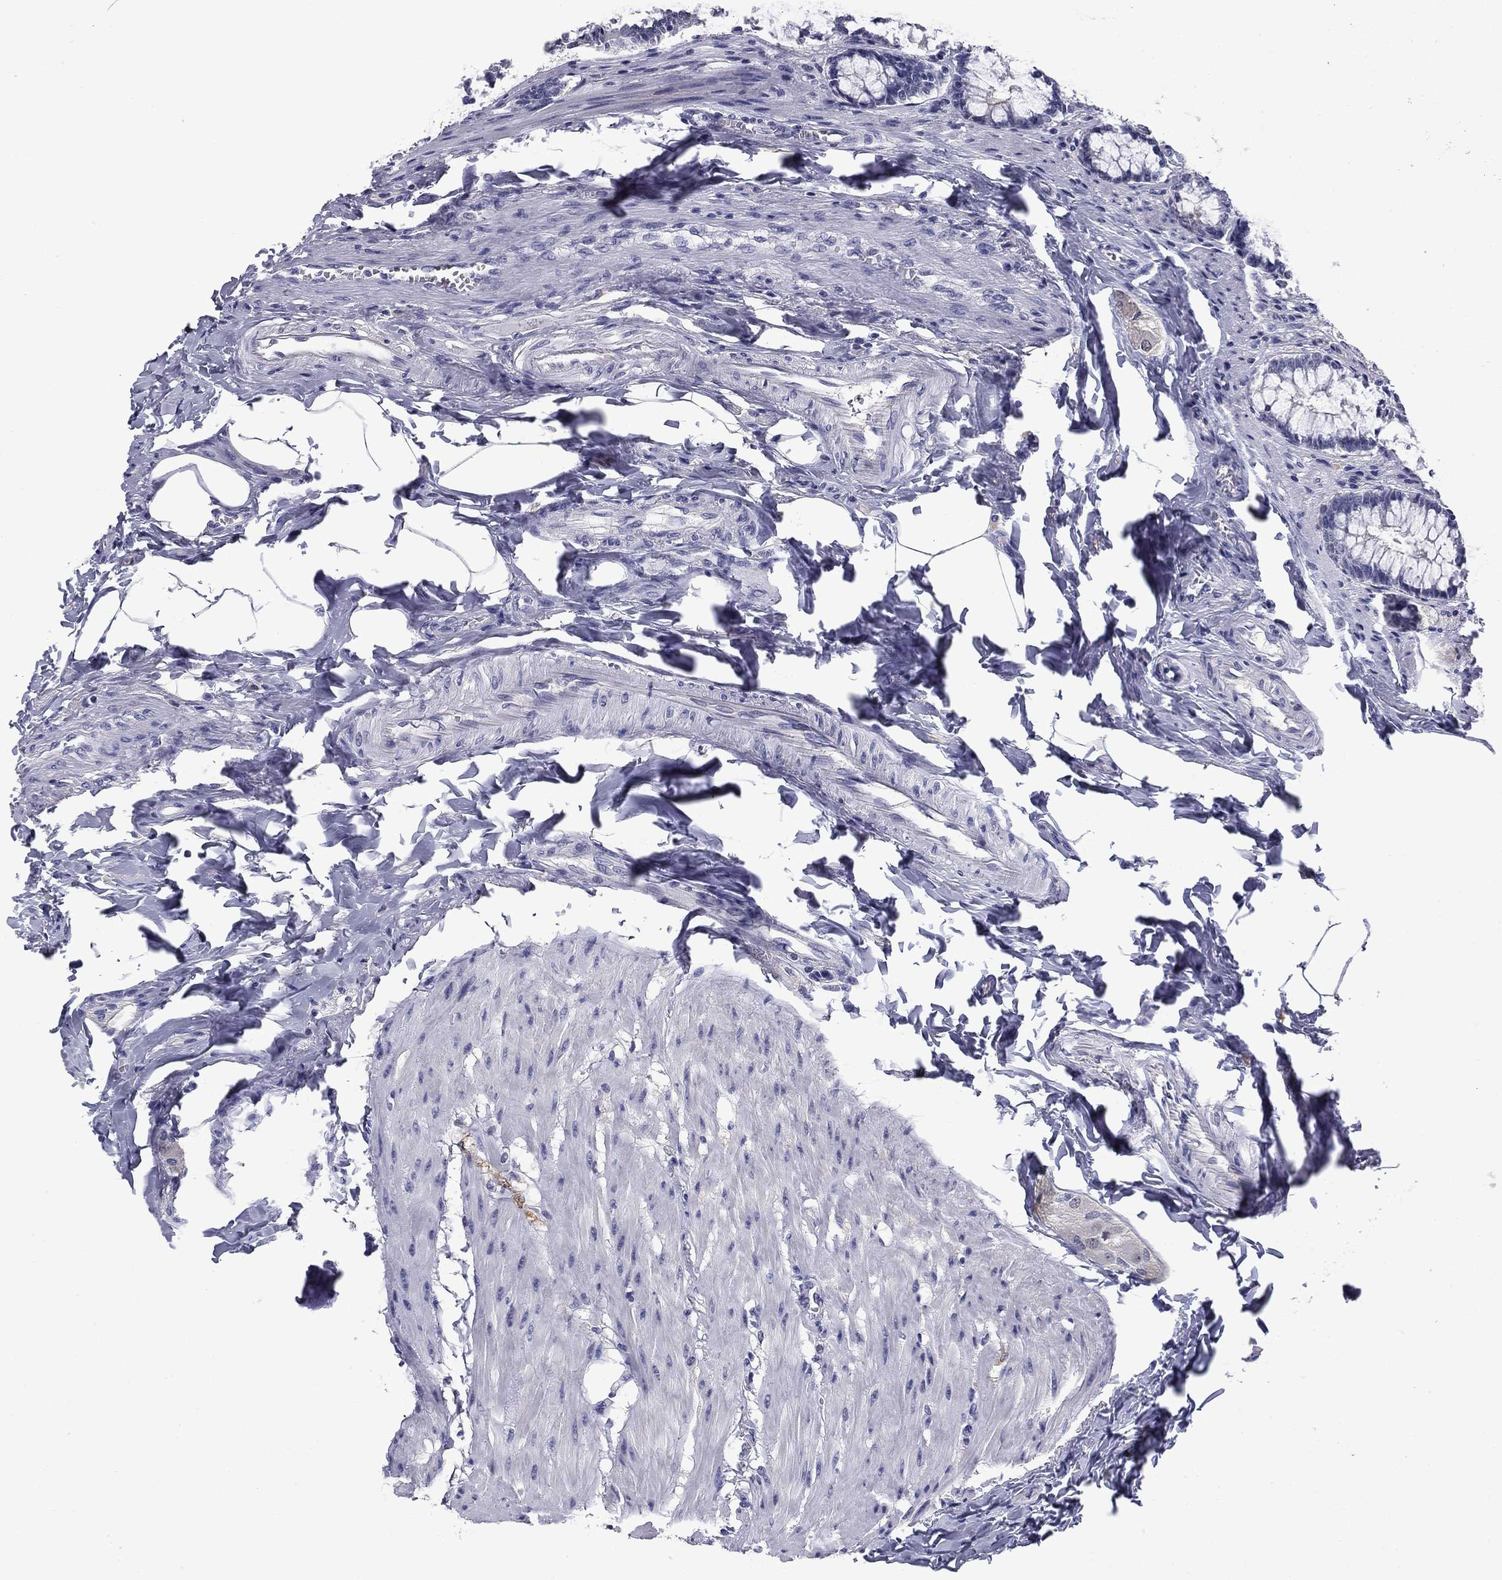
{"staining": {"intensity": "negative", "quantity": "none", "location": "none"}, "tissue": "colon", "cell_type": "Endothelial cells", "image_type": "normal", "snomed": [{"axis": "morphology", "description": "Normal tissue, NOS"}, {"axis": "topography", "description": "Colon"}], "caption": "Endothelial cells are negative for protein expression in benign human colon. (DAB immunohistochemistry (IHC) visualized using brightfield microscopy, high magnification).", "gene": "BCL2L14", "patient": {"sex": "female", "age": 65}}